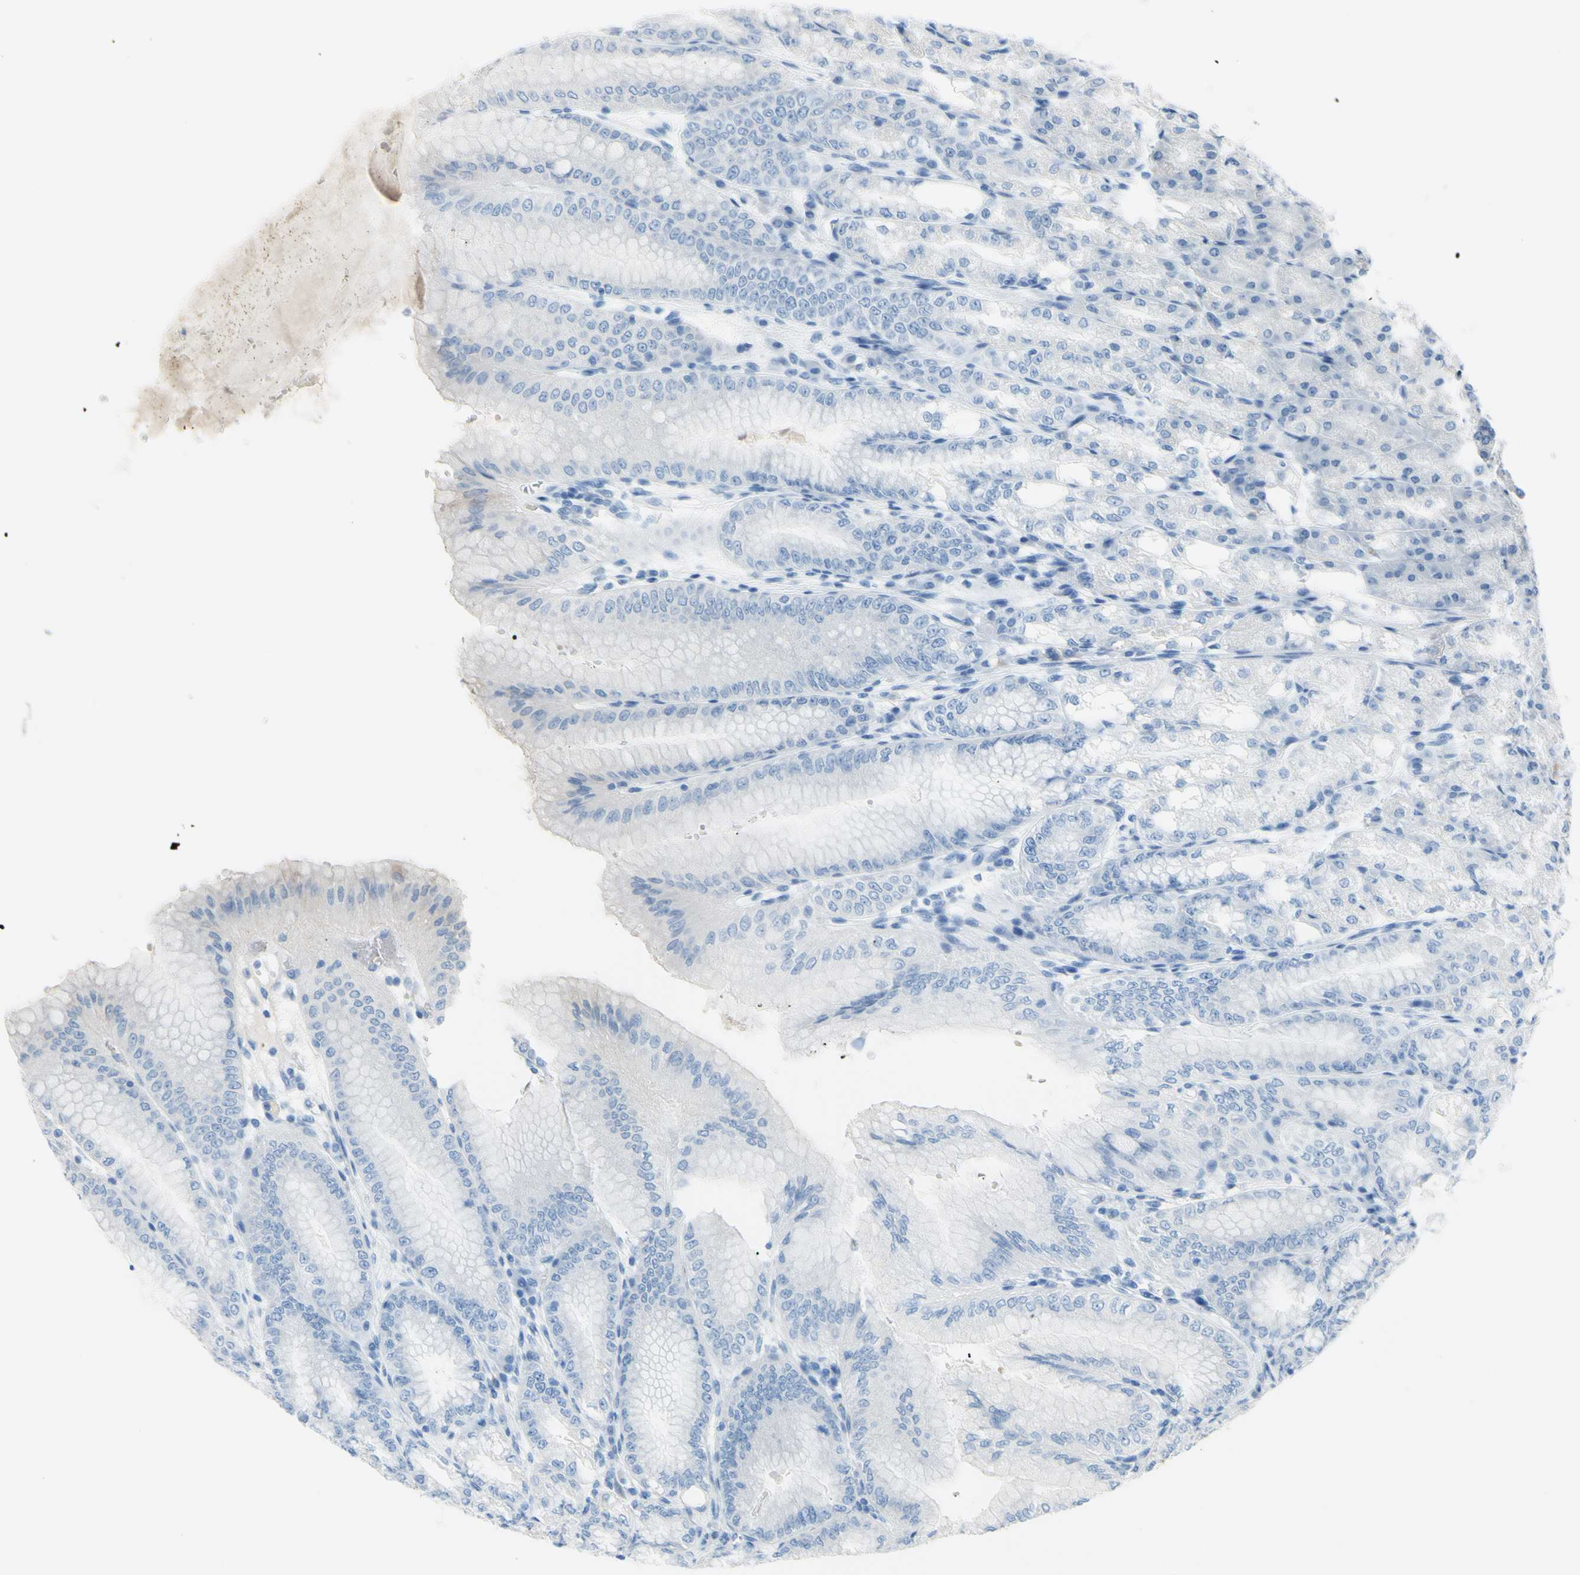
{"staining": {"intensity": "negative", "quantity": "none", "location": "none"}, "tissue": "stomach", "cell_type": "Glandular cells", "image_type": "normal", "snomed": [{"axis": "morphology", "description": "Normal tissue, NOS"}, {"axis": "topography", "description": "Stomach, lower"}], "caption": "This is an immunohistochemistry histopathology image of normal human stomach. There is no positivity in glandular cells.", "gene": "DCT", "patient": {"sex": "male", "age": 71}}